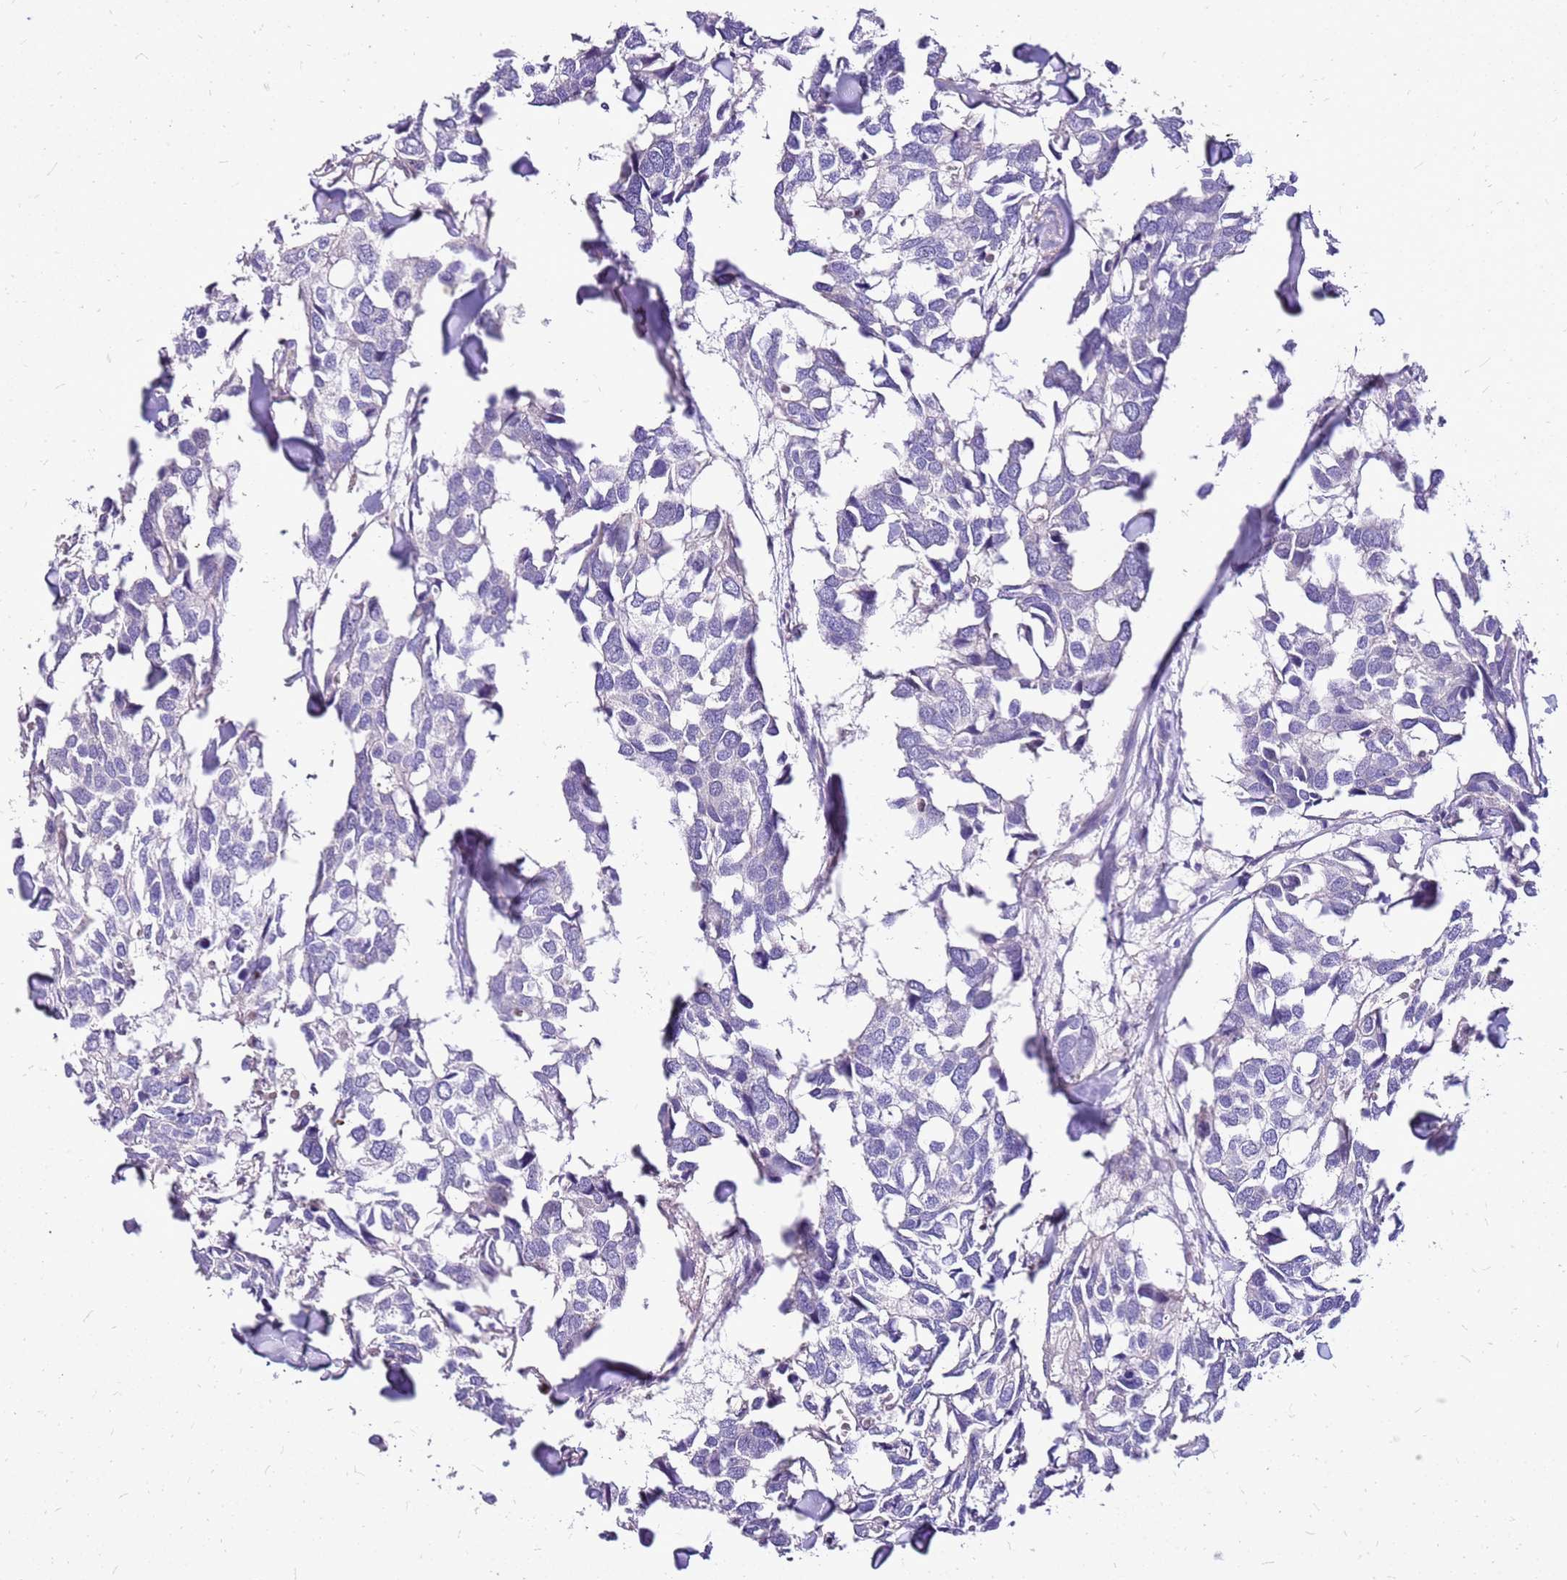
{"staining": {"intensity": "negative", "quantity": "none", "location": "none"}, "tissue": "breast cancer", "cell_type": "Tumor cells", "image_type": "cancer", "snomed": [{"axis": "morphology", "description": "Duct carcinoma"}, {"axis": "topography", "description": "Breast"}], "caption": "The immunohistochemistry histopathology image has no significant positivity in tumor cells of breast intraductal carcinoma tissue.", "gene": "DCDC2B", "patient": {"sex": "female", "age": 83}}